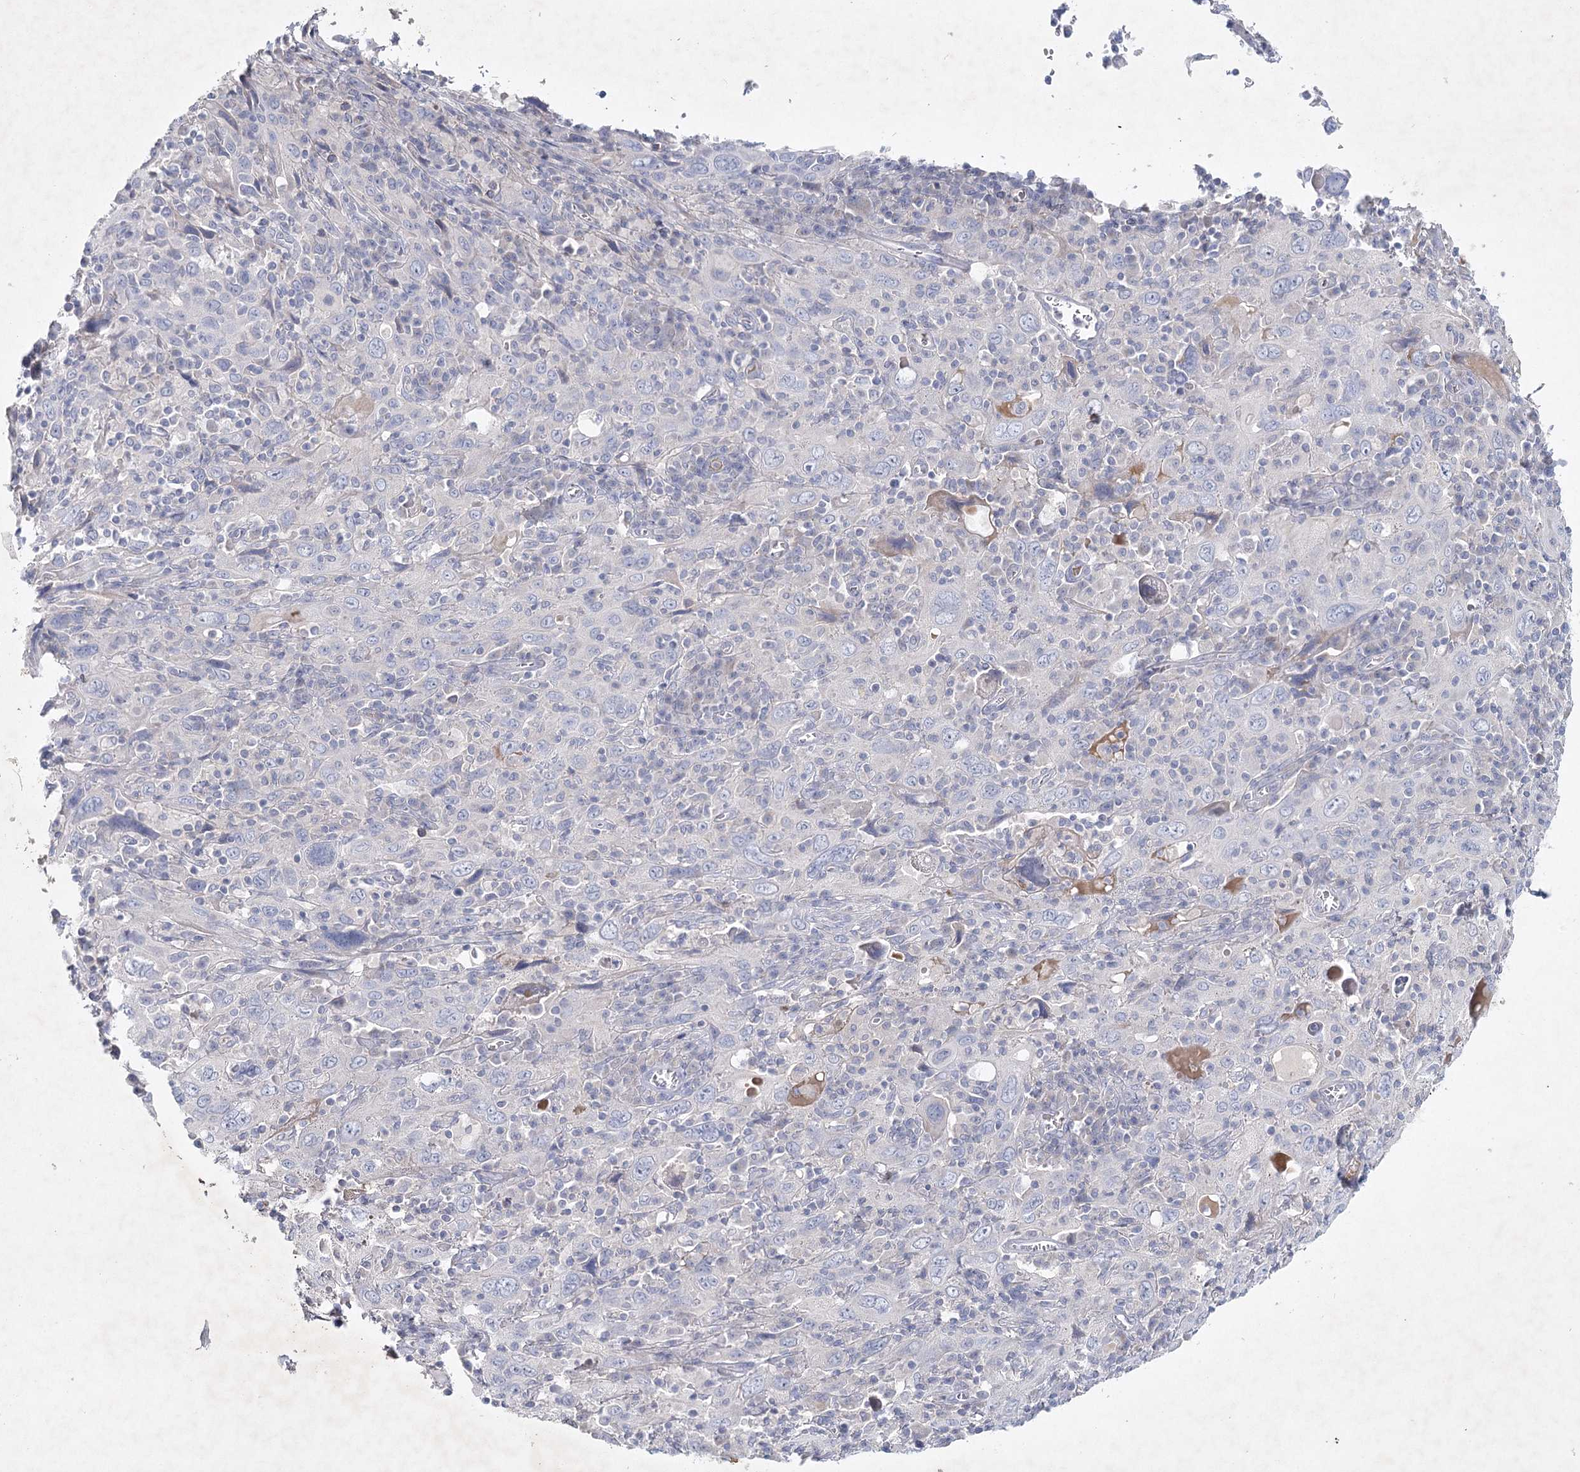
{"staining": {"intensity": "negative", "quantity": "none", "location": "none"}, "tissue": "cervical cancer", "cell_type": "Tumor cells", "image_type": "cancer", "snomed": [{"axis": "morphology", "description": "Squamous cell carcinoma, NOS"}, {"axis": "topography", "description": "Cervix"}], "caption": "Micrograph shows no protein expression in tumor cells of cervical squamous cell carcinoma tissue.", "gene": "MAP3K13", "patient": {"sex": "female", "age": 46}}